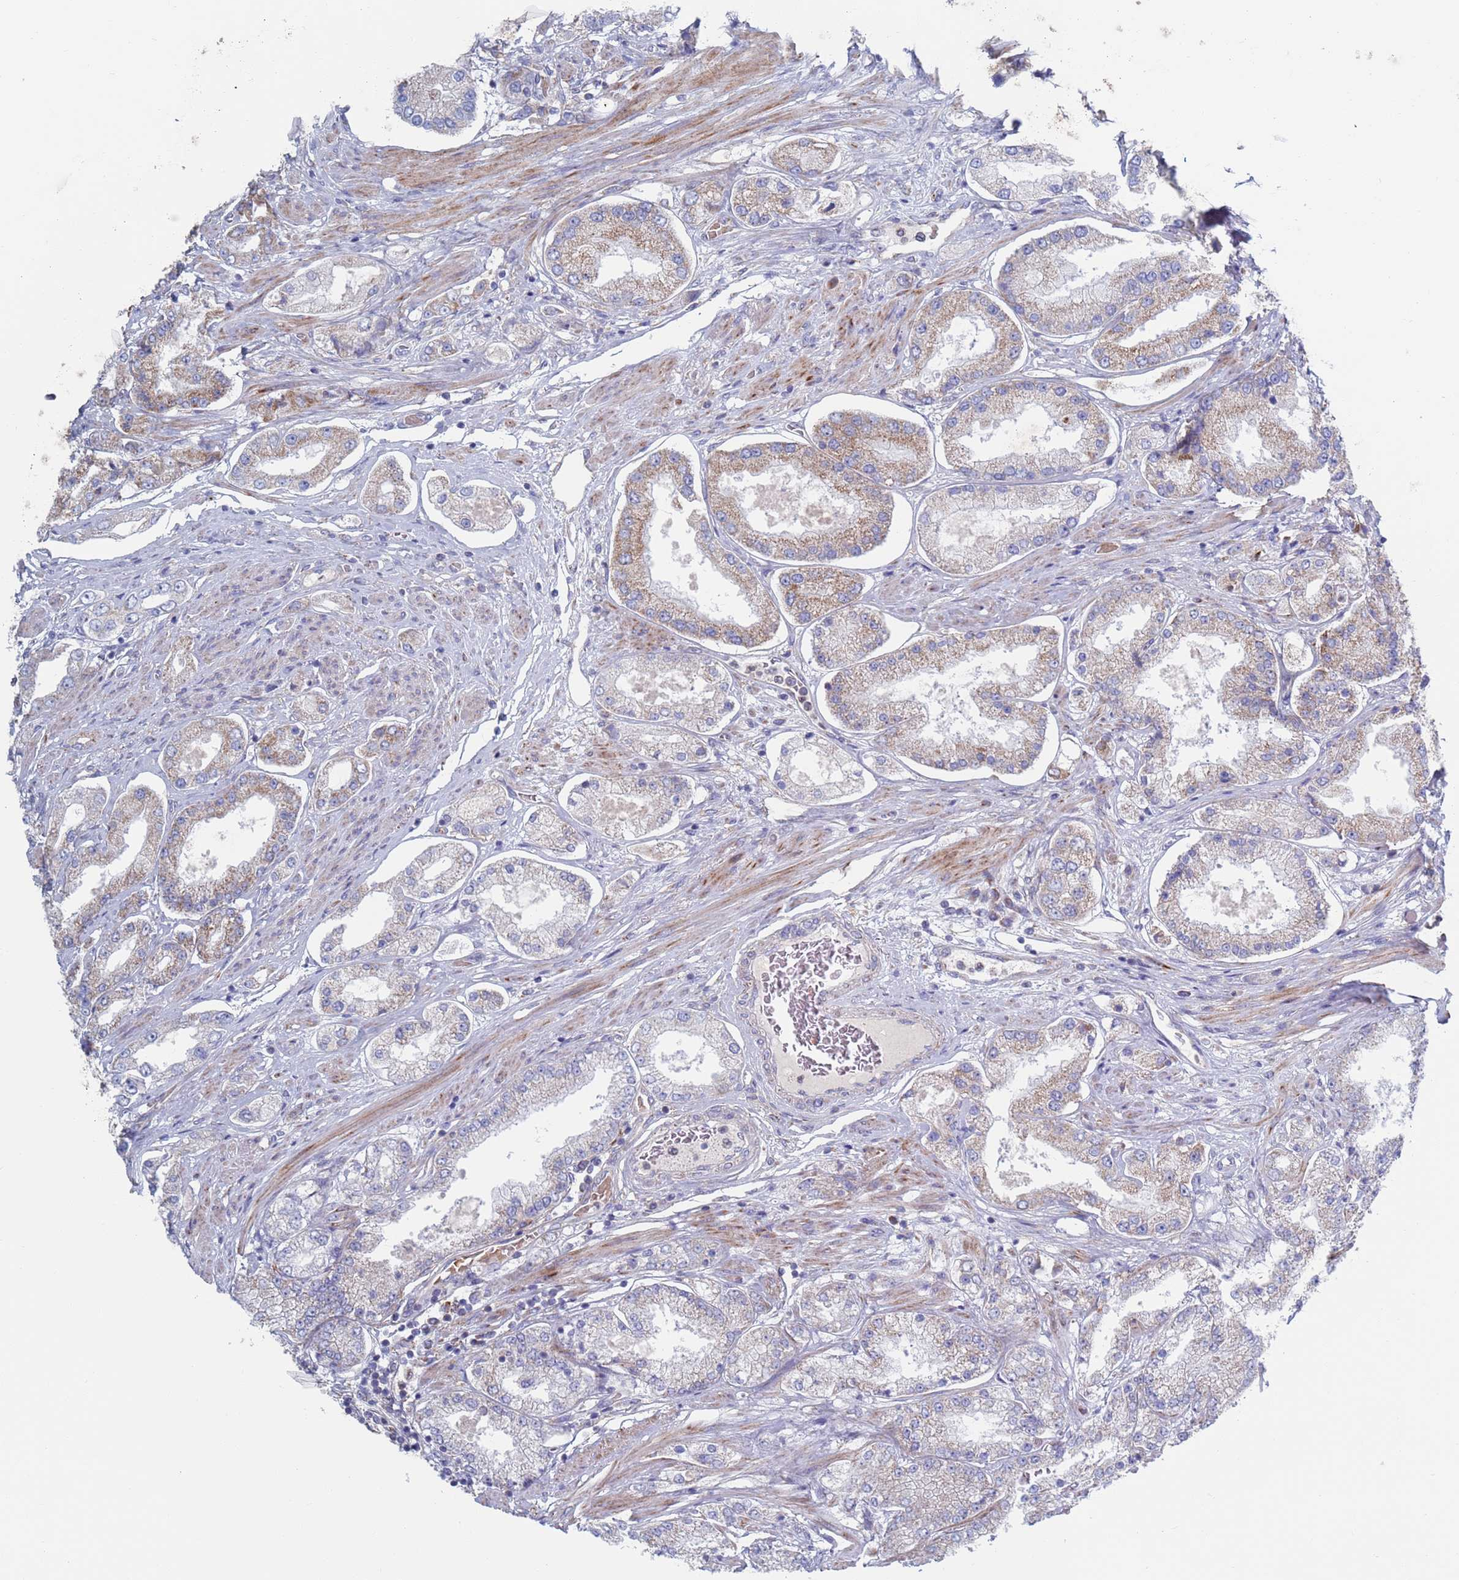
{"staining": {"intensity": "weak", "quantity": "<25%", "location": "cytoplasmic/membranous"}, "tissue": "prostate cancer", "cell_type": "Tumor cells", "image_type": "cancer", "snomed": [{"axis": "morphology", "description": "Adenocarcinoma, High grade"}, {"axis": "topography", "description": "Prostate"}], "caption": "The histopathology image reveals no staining of tumor cells in prostate cancer (adenocarcinoma (high-grade)). (Stains: DAB (3,3'-diaminobenzidine) IHC with hematoxylin counter stain, Microscopy: brightfield microscopy at high magnification).", "gene": "CHCHD6", "patient": {"sex": "male", "age": 69}}